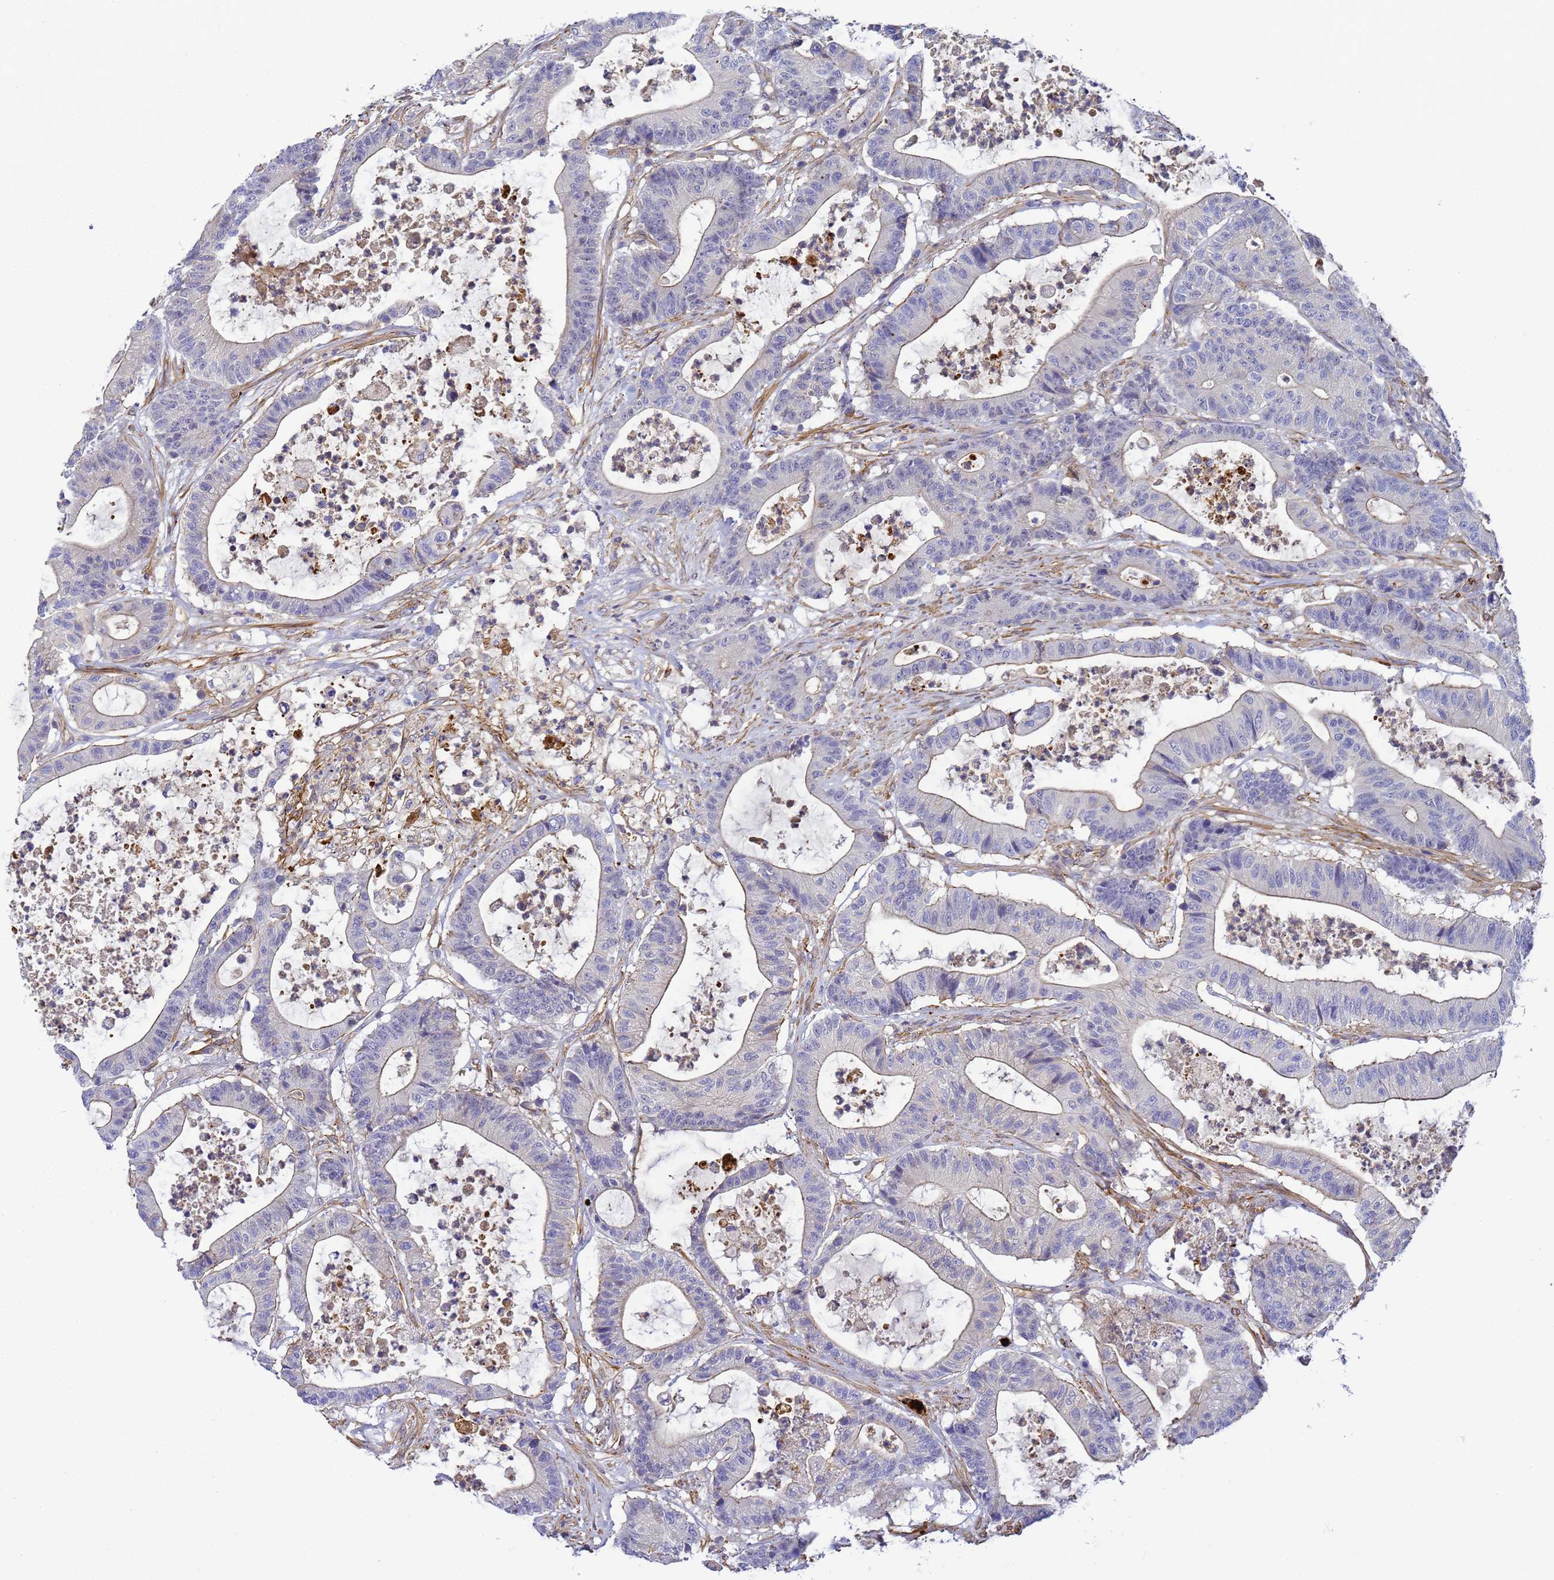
{"staining": {"intensity": "weak", "quantity": "25%-75%", "location": "cytoplasmic/membranous"}, "tissue": "colorectal cancer", "cell_type": "Tumor cells", "image_type": "cancer", "snomed": [{"axis": "morphology", "description": "Adenocarcinoma, NOS"}, {"axis": "topography", "description": "Colon"}], "caption": "IHC image of human colorectal cancer (adenocarcinoma) stained for a protein (brown), which exhibits low levels of weak cytoplasmic/membranous staining in approximately 25%-75% of tumor cells.", "gene": "MYL12A", "patient": {"sex": "female", "age": 84}}